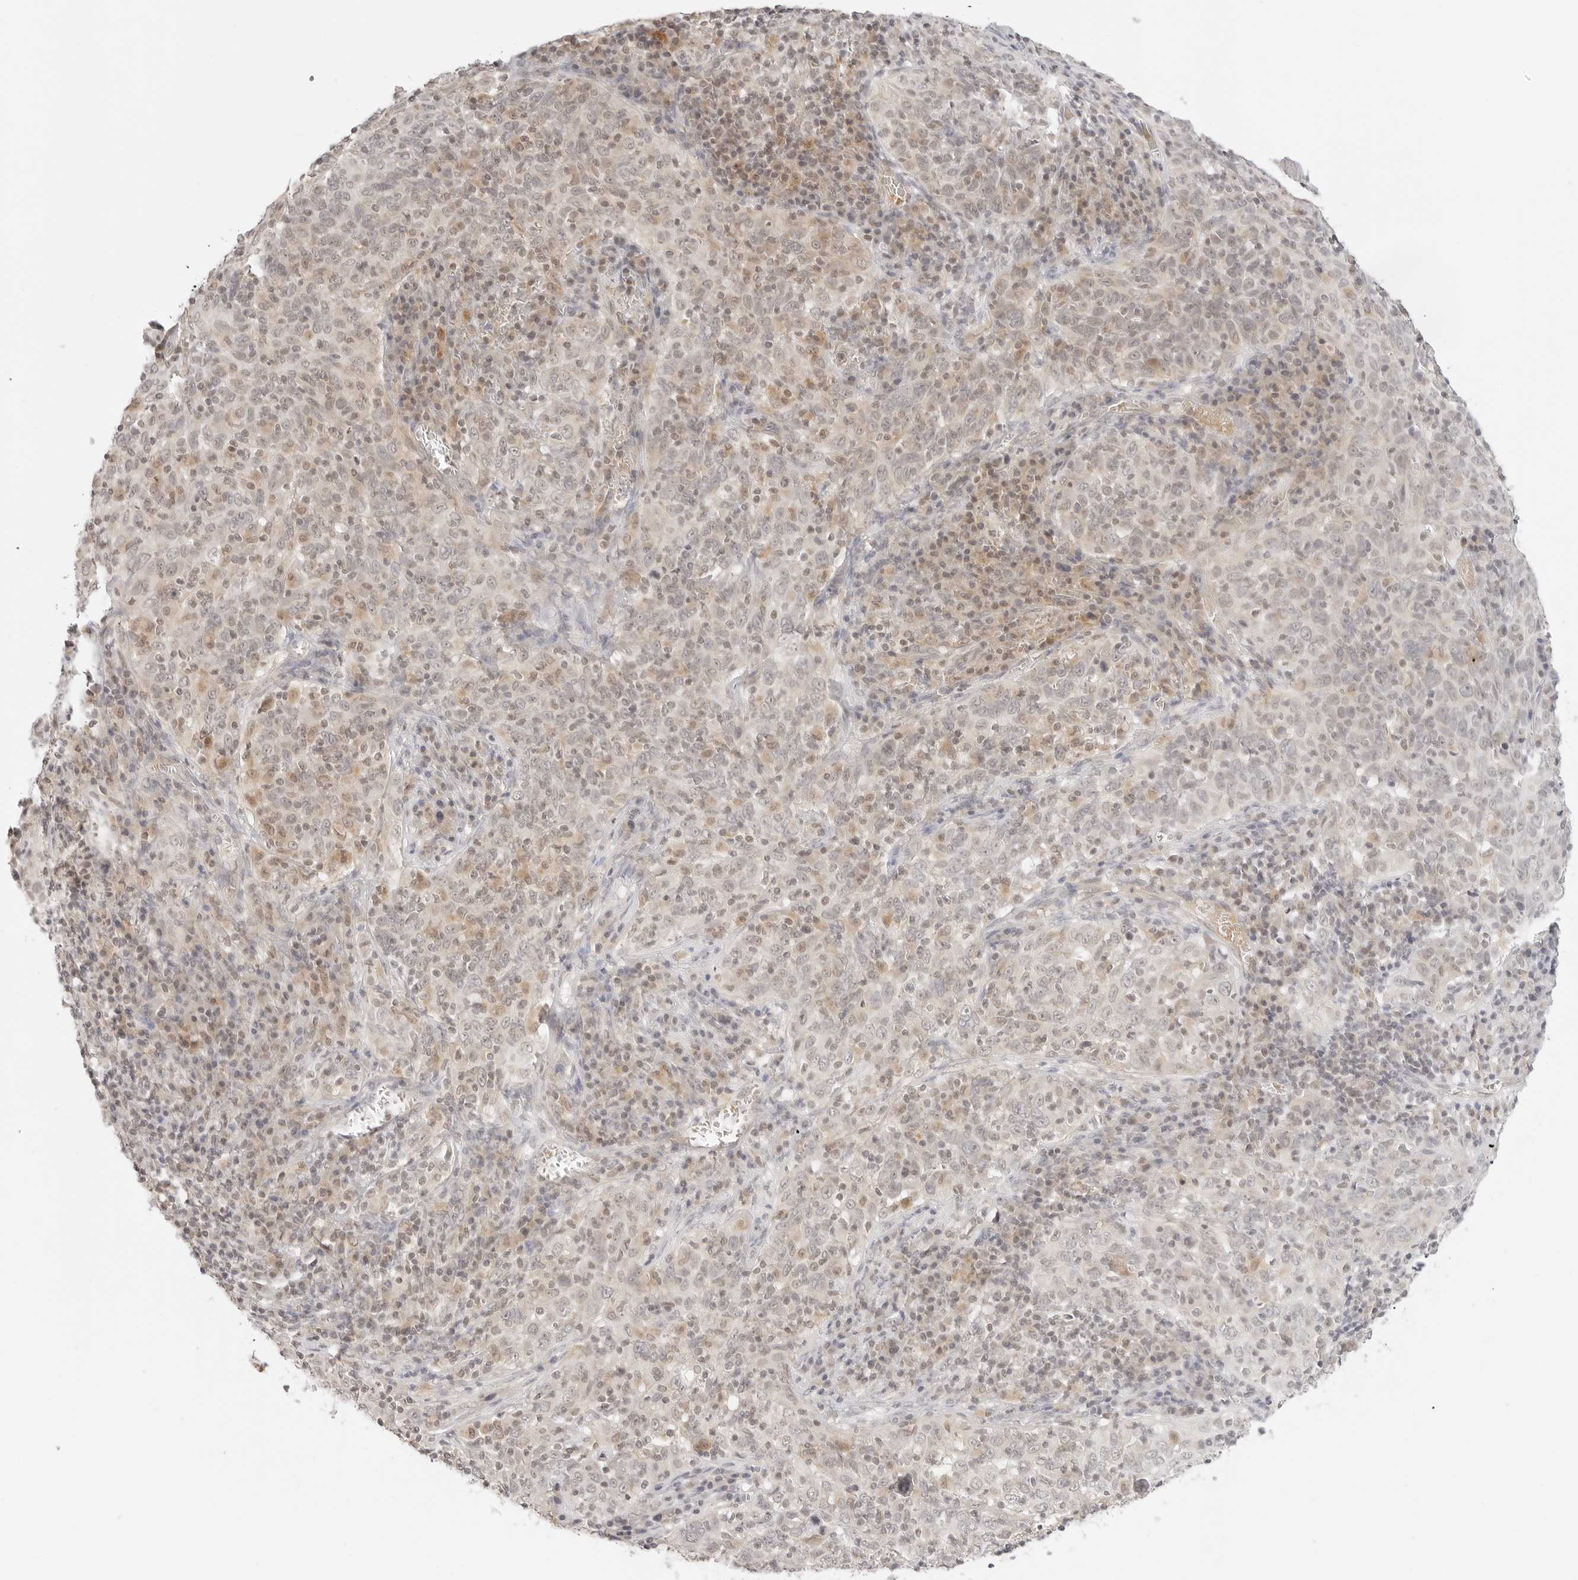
{"staining": {"intensity": "negative", "quantity": "none", "location": "none"}, "tissue": "cervical cancer", "cell_type": "Tumor cells", "image_type": "cancer", "snomed": [{"axis": "morphology", "description": "Squamous cell carcinoma, NOS"}, {"axis": "topography", "description": "Cervix"}], "caption": "A micrograph of human cervical squamous cell carcinoma is negative for staining in tumor cells.", "gene": "GPR34", "patient": {"sex": "female", "age": 46}}